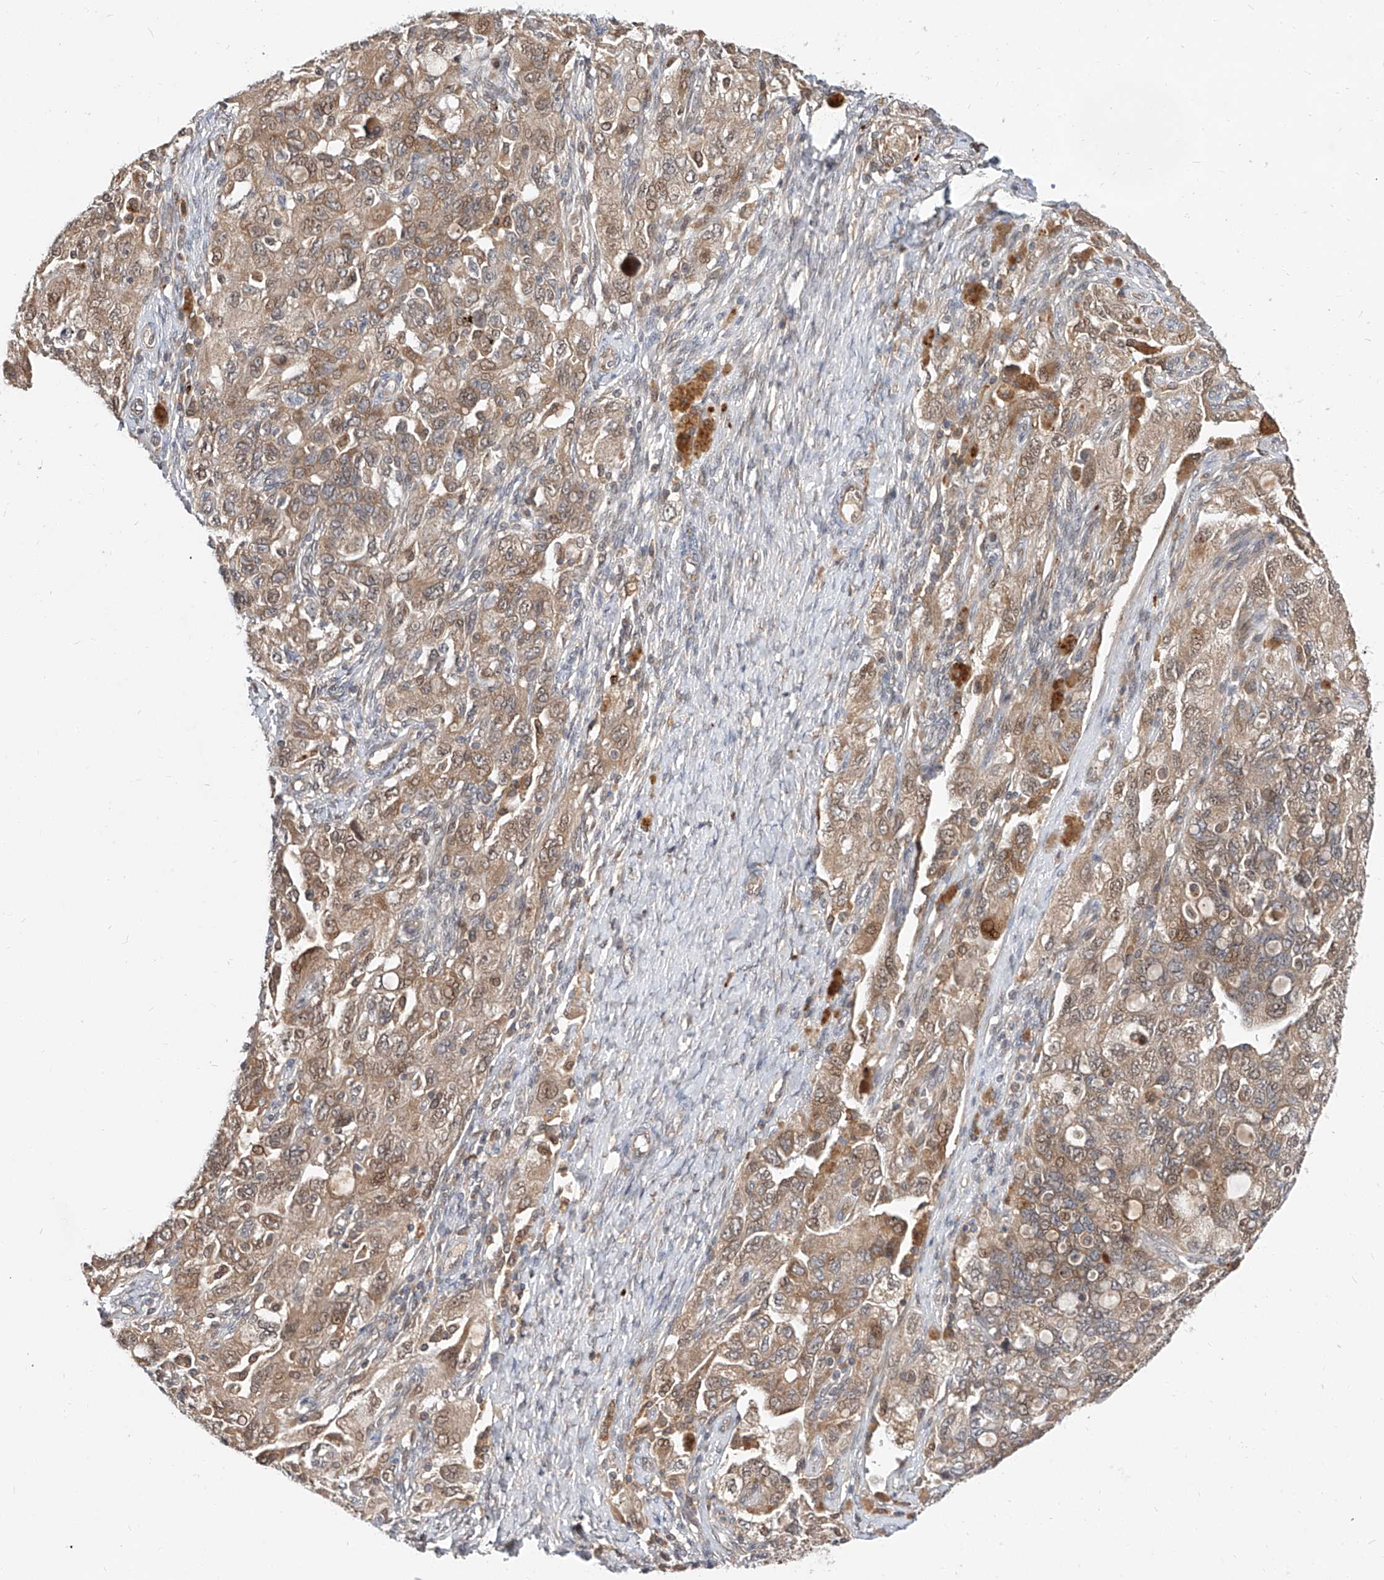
{"staining": {"intensity": "weak", "quantity": ">75%", "location": "cytoplasmic/membranous,nuclear"}, "tissue": "ovarian cancer", "cell_type": "Tumor cells", "image_type": "cancer", "snomed": [{"axis": "morphology", "description": "Carcinoma, NOS"}, {"axis": "morphology", "description": "Cystadenocarcinoma, serous, NOS"}, {"axis": "topography", "description": "Ovary"}], "caption": "About >75% of tumor cells in human ovarian carcinoma display weak cytoplasmic/membranous and nuclear protein staining as visualized by brown immunohistochemical staining.", "gene": "DIRAS3", "patient": {"sex": "female", "age": 69}}